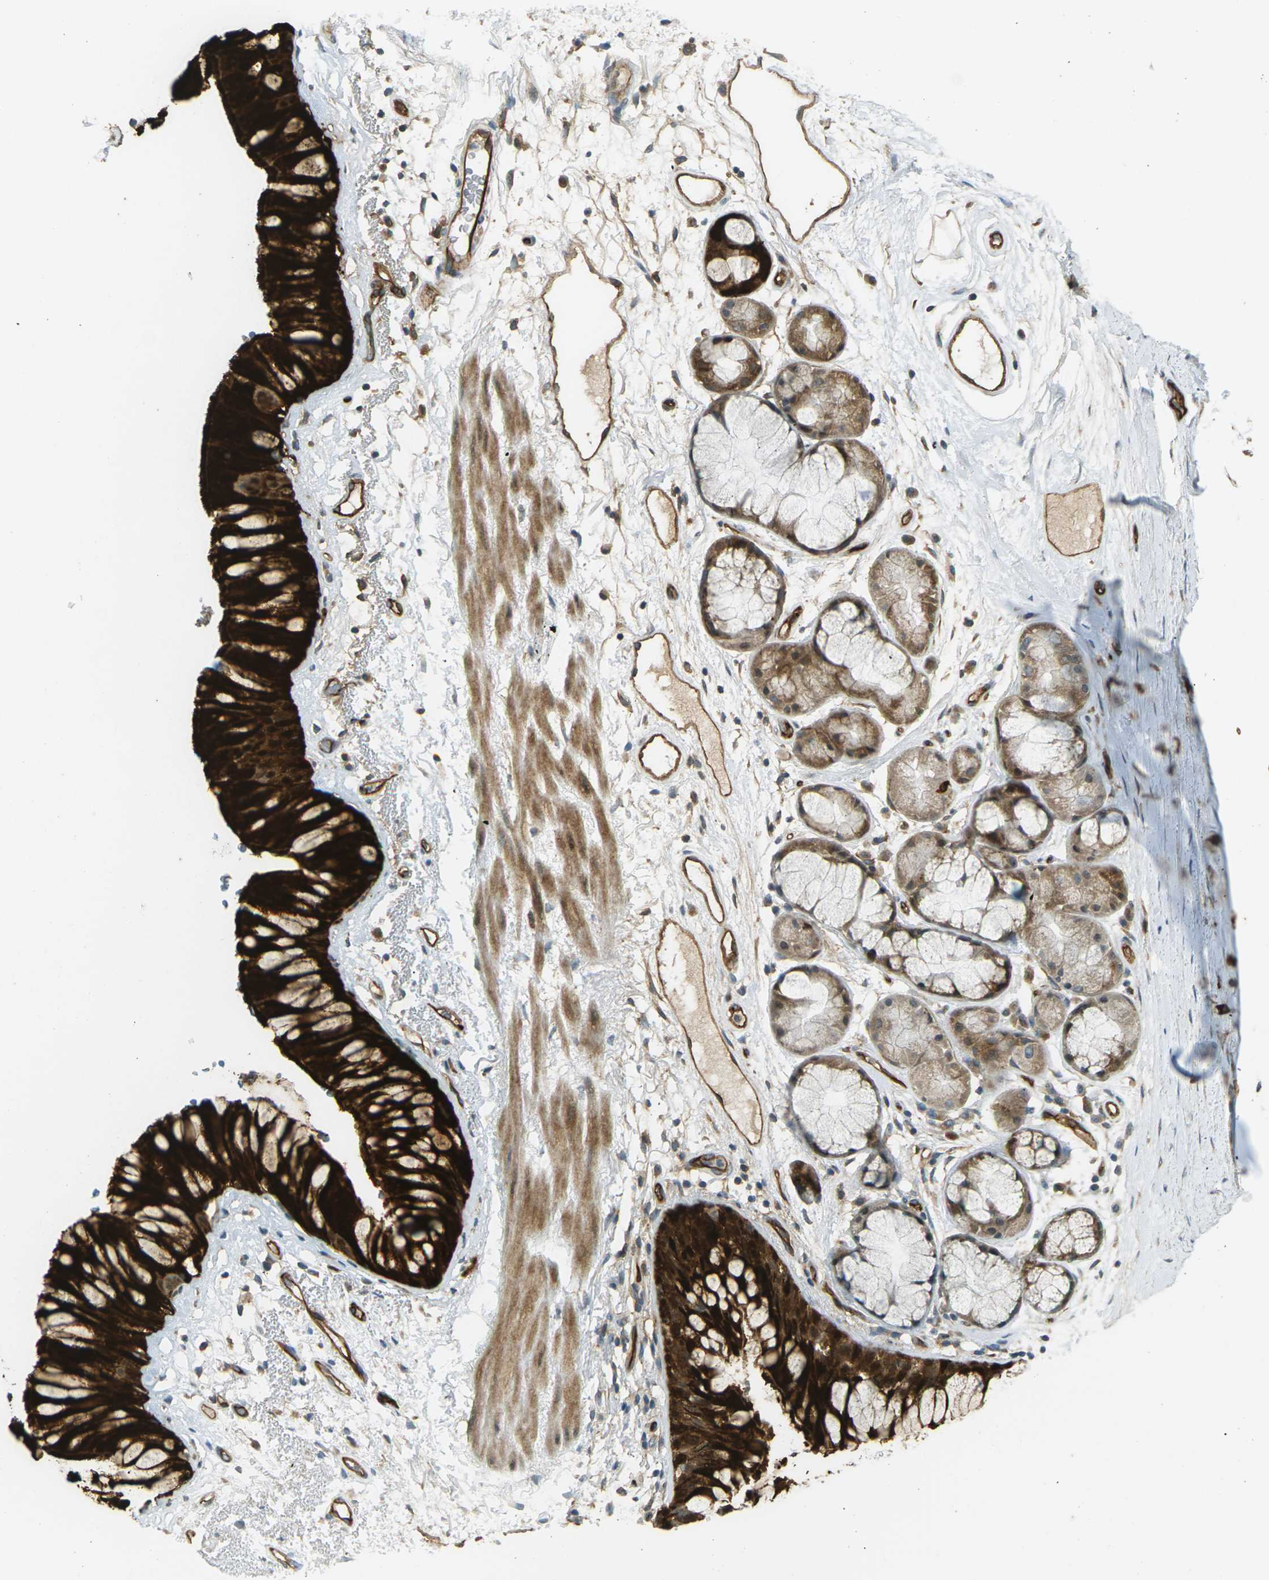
{"staining": {"intensity": "strong", "quantity": ">75%", "location": "cytoplasmic/membranous,nuclear"}, "tissue": "bronchus", "cell_type": "Respiratory epithelial cells", "image_type": "normal", "snomed": [{"axis": "morphology", "description": "Normal tissue, NOS"}, {"axis": "topography", "description": "Bronchus"}], "caption": "This is a histology image of IHC staining of unremarkable bronchus, which shows strong expression in the cytoplasmic/membranous,nuclear of respiratory epithelial cells.", "gene": "S1PR1", "patient": {"sex": "male", "age": 66}}